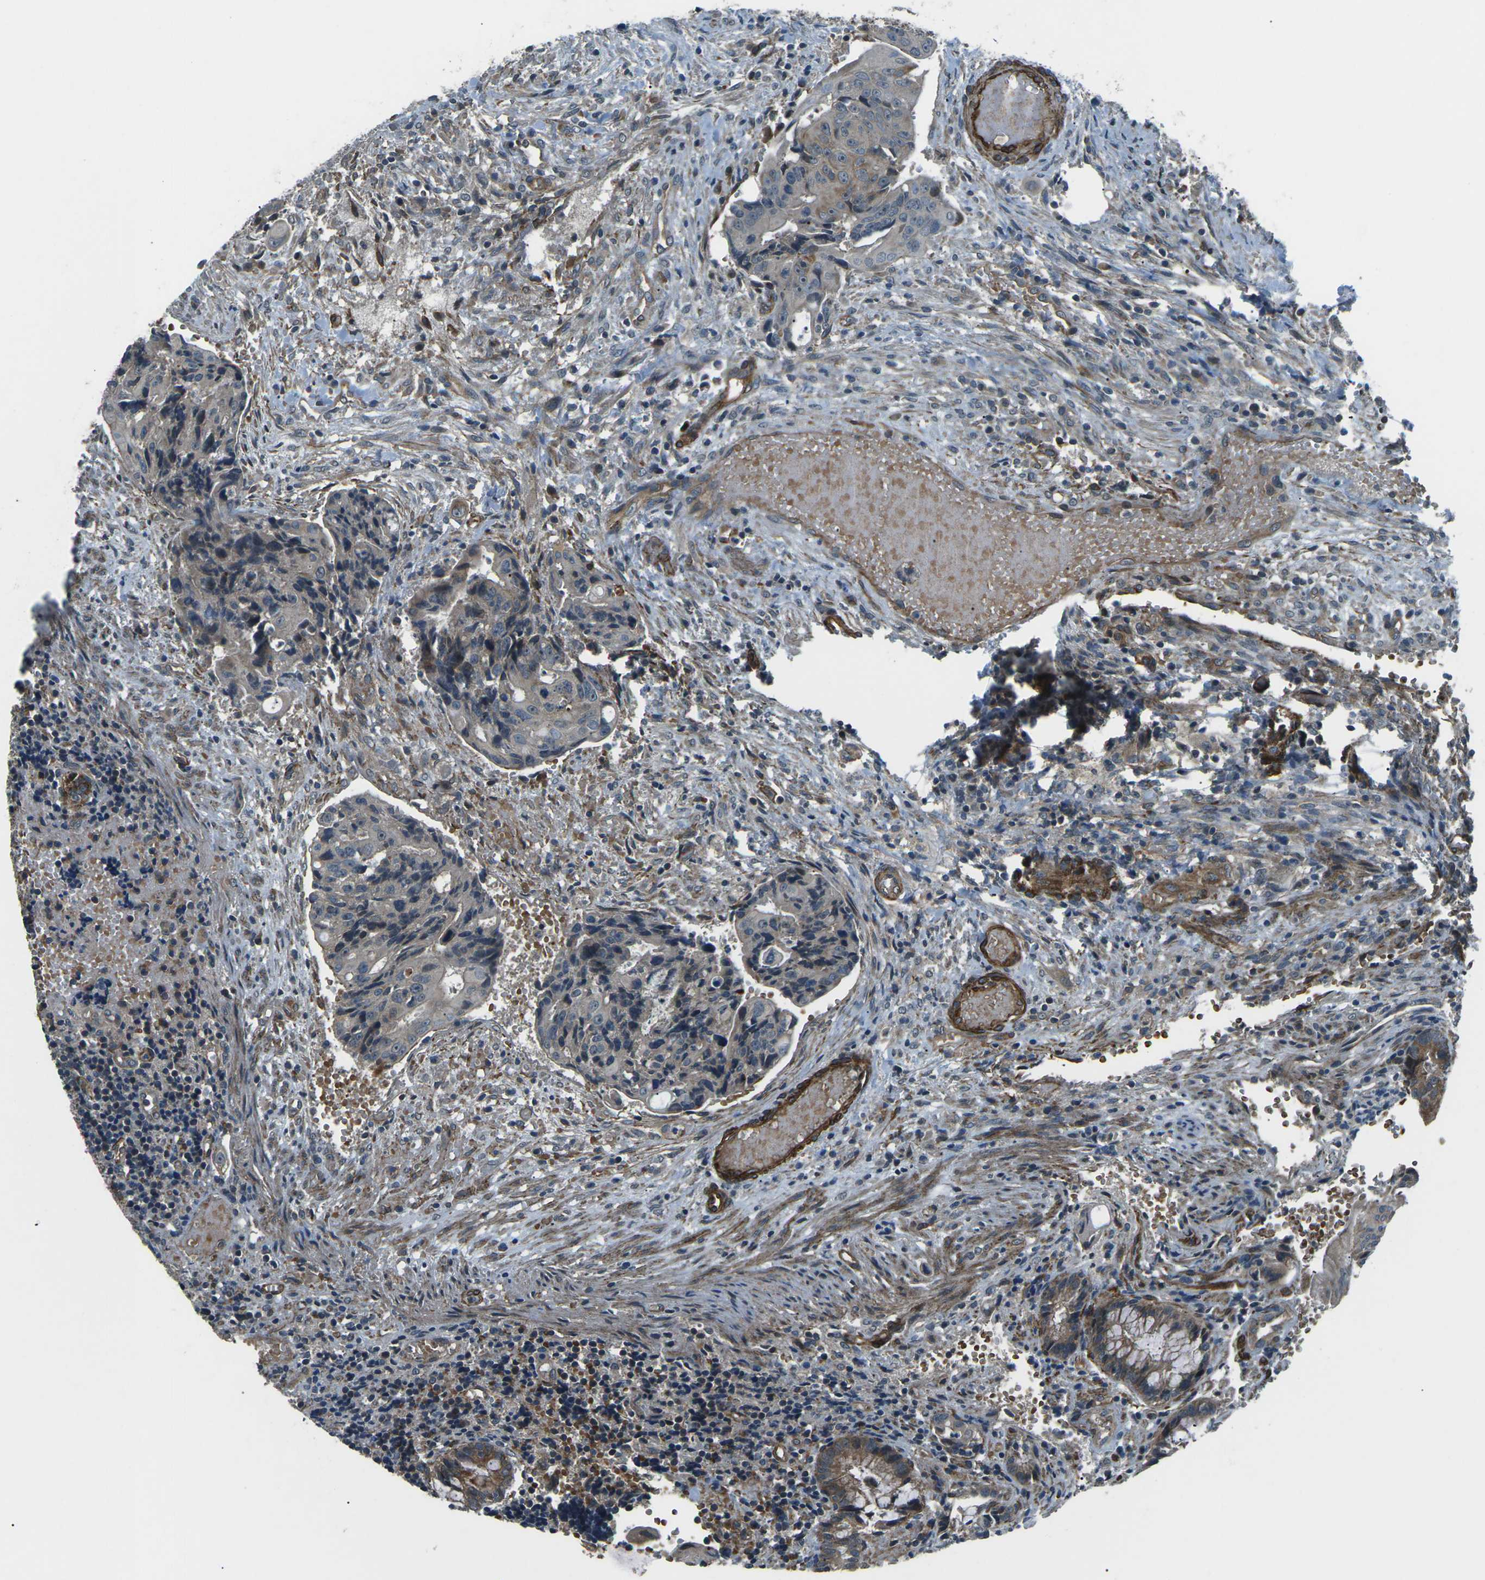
{"staining": {"intensity": "moderate", "quantity": "25%-75%", "location": "cytoplasmic/membranous"}, "tissue": "colorectal cancer", "cell_type": "Tumor cells", "image_type": "cancer", "snomed": [{"axis": "morphology", "description": "Adenocarcinoma, NOS"}, {"axis": "topography", "description": "Colon"}], "caption": "Immunohistochemical staining of human colorectal cancer (adenocarcinoma) shows moderate cytoplasmic/membranous protein expression in about 25%-75% of tumor cells. (DAB (3,3'-diaminobenzidine) IHC with brightfield microscopy, high magnification).", "gene": "AFAP1", "patient": {"sex": "female", "age": 57}}